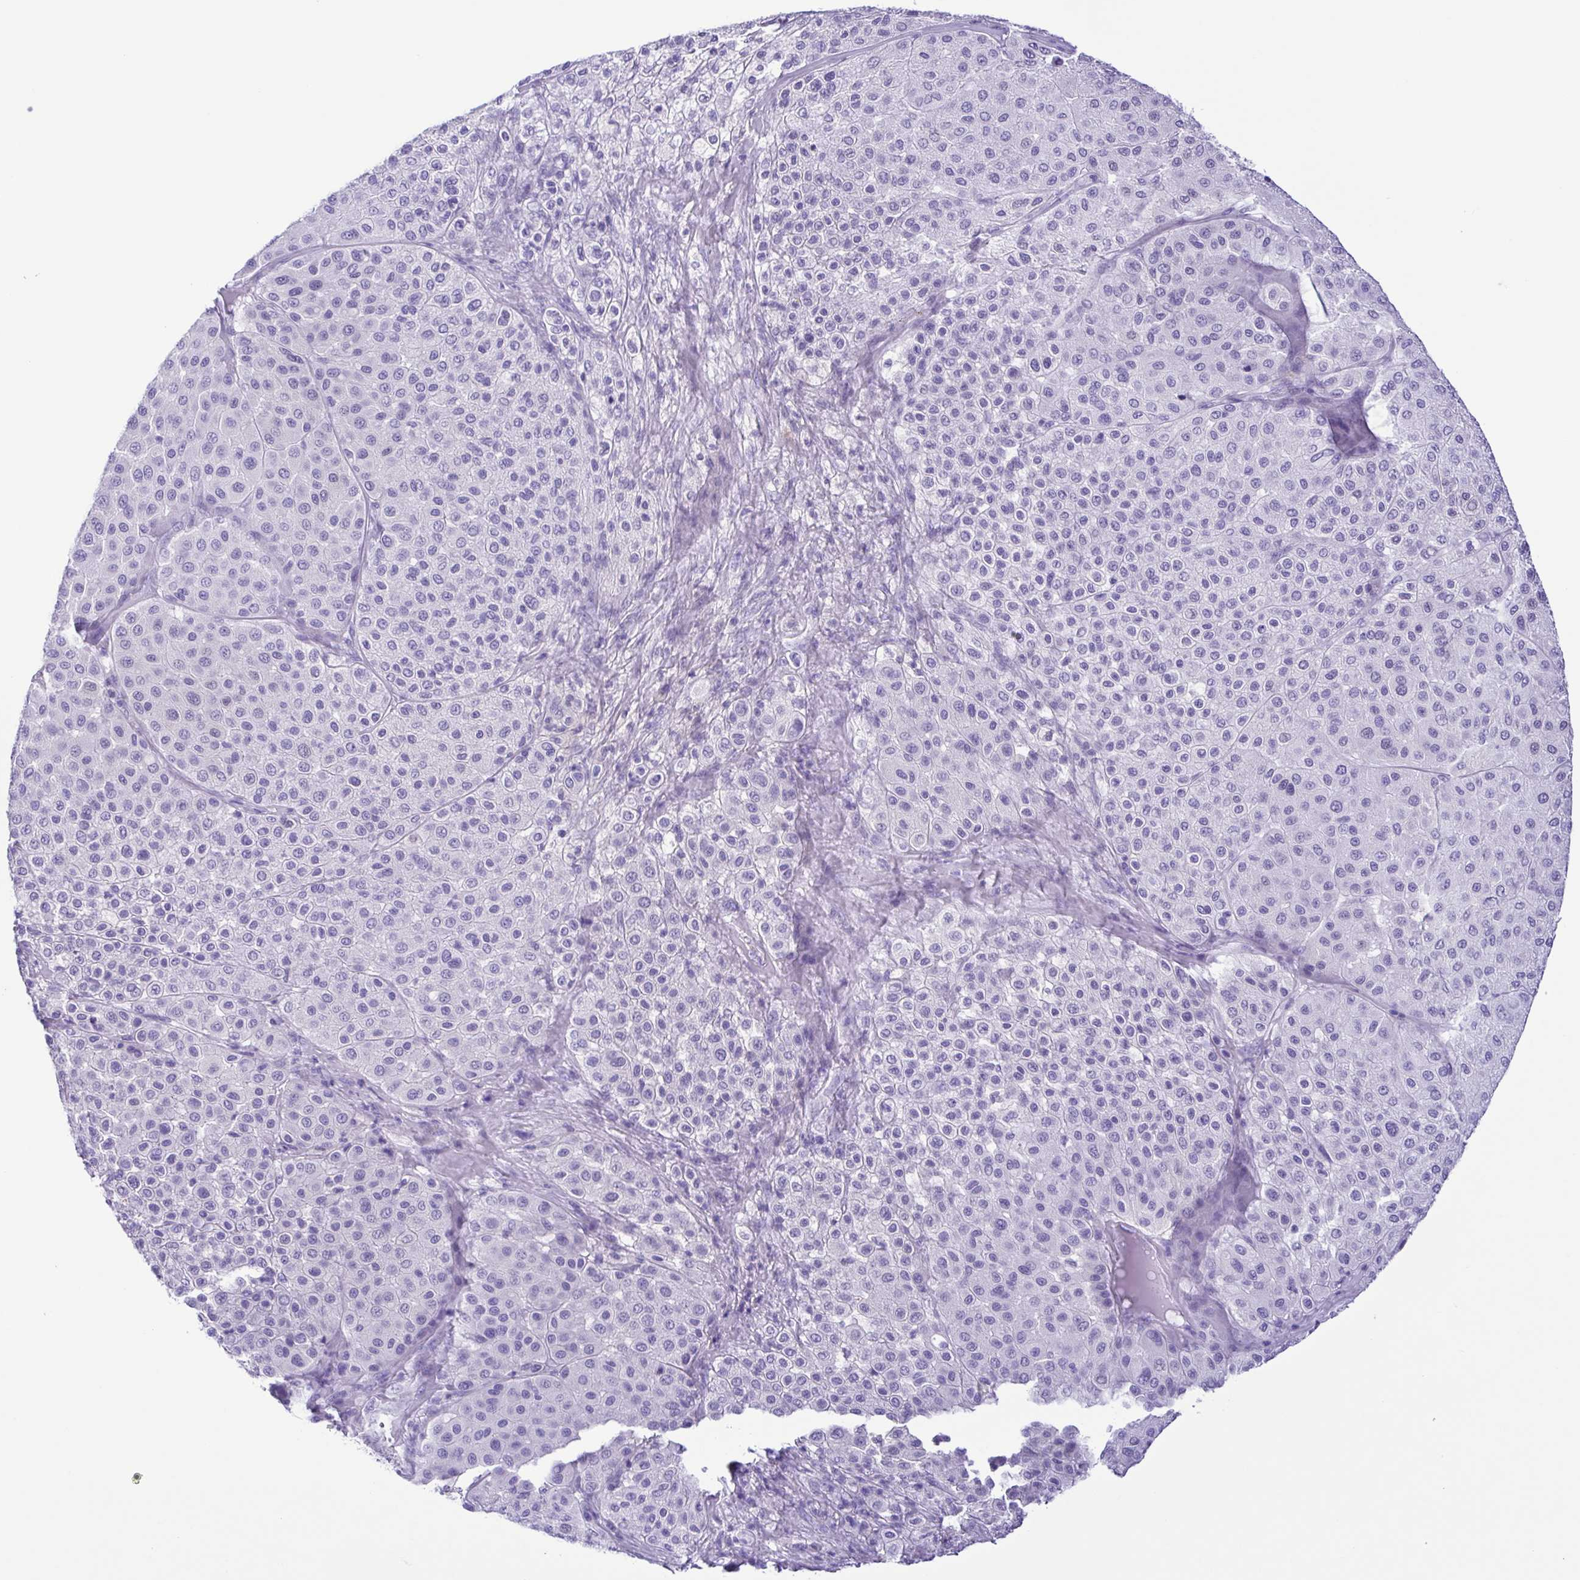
{"staining": {"intensity": "negative", "quantity": "none", "location": "none"}, "tissue": "melanoma", "cell_type": "Tumor cells", "image_type": "cancer", "snomed": [{"axis": "morphology", "description": "Malignant melanoma, Metastatic site"}, {"axis": "topography", "description": "Smooth muscle"}], "caption": "IHC image of neoplastic tissue: human malignant melanoma (metastatic site) stained with DAB (3,3'-diaminobenzidine) demonstrates no significant protein expression in tumor cells.", "gene": "OVGP1", "patient": {"sex": "male", "age": 41}}